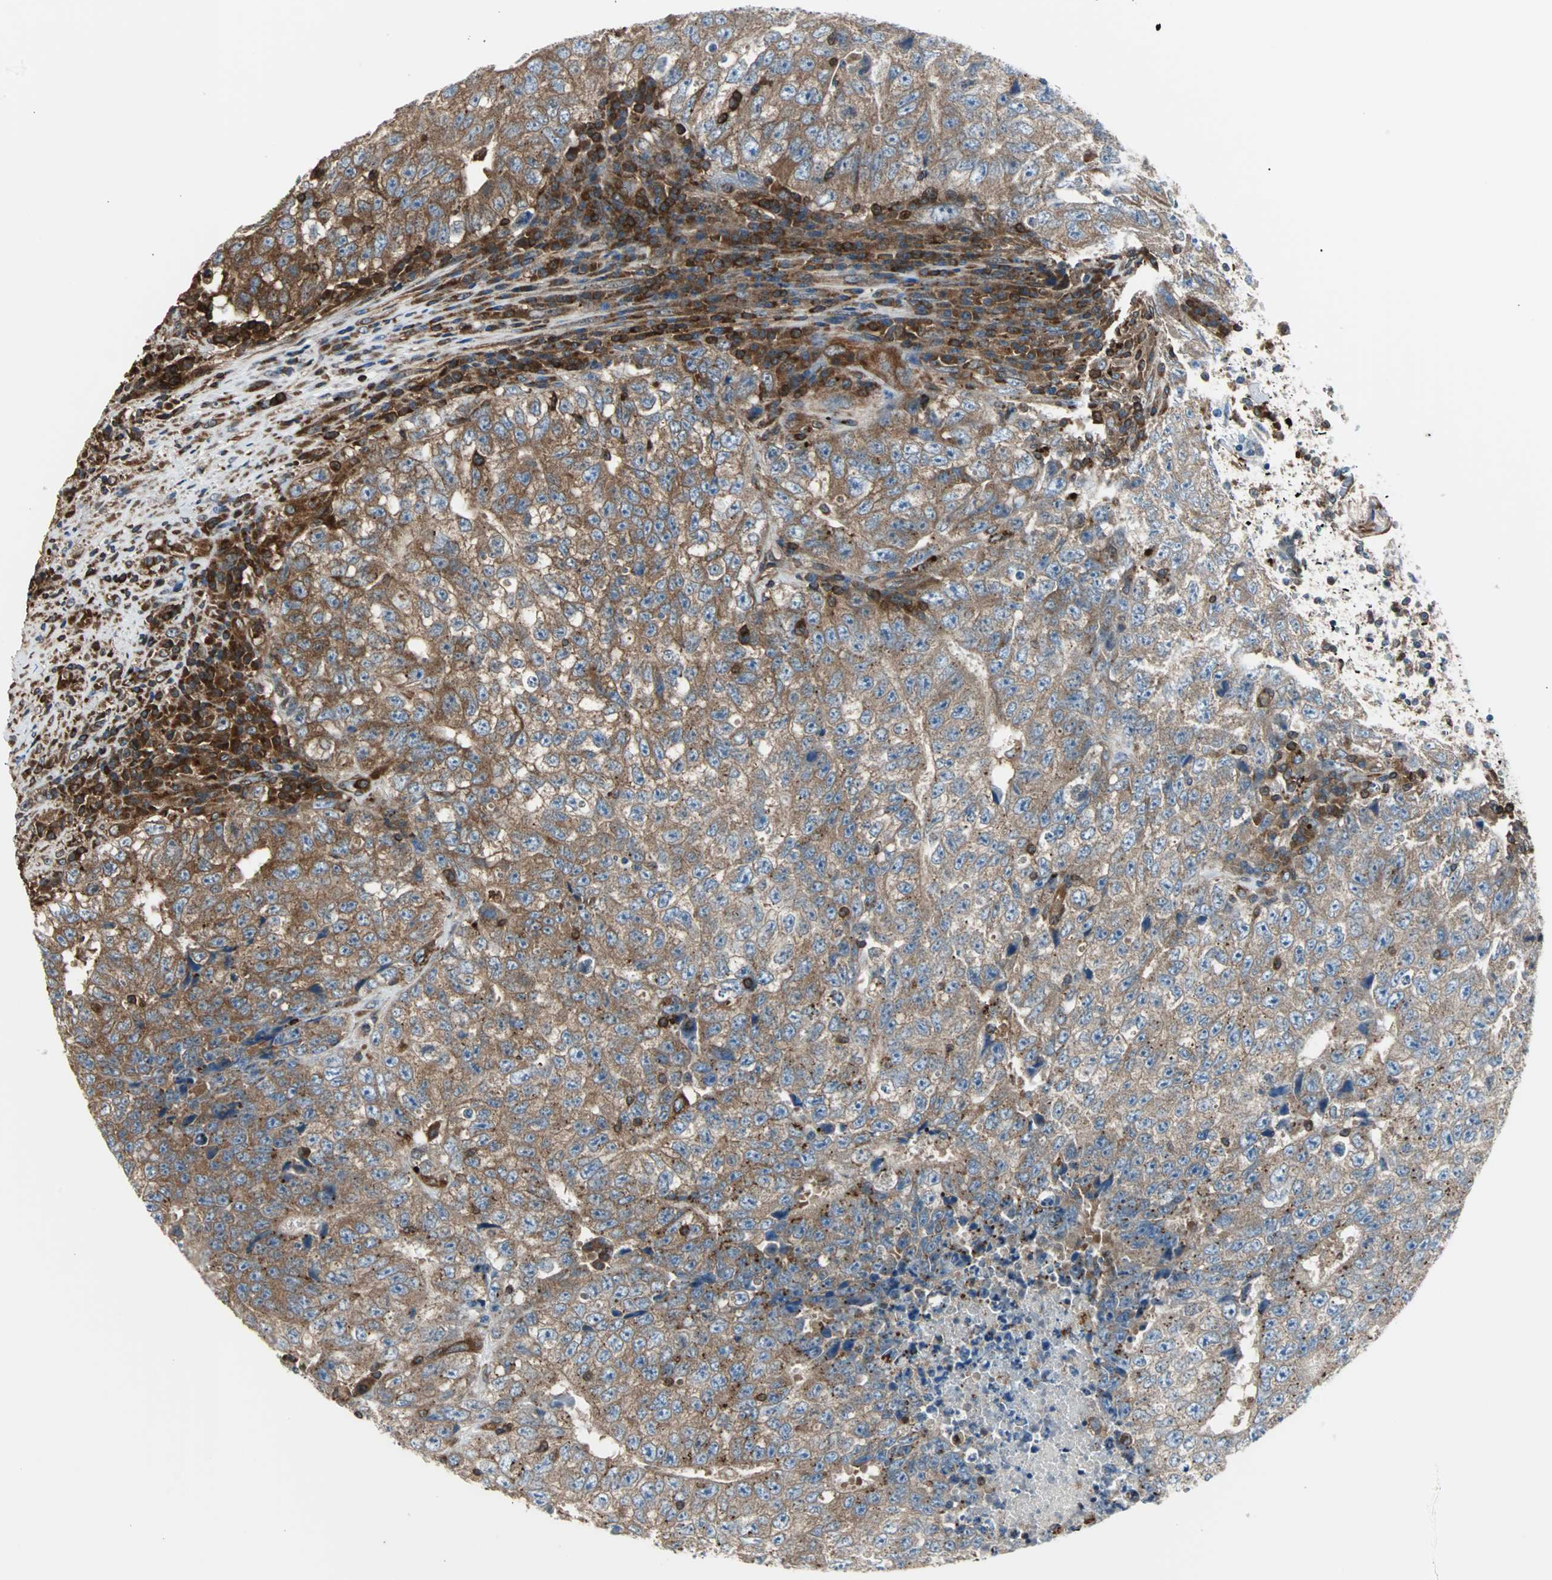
{"staining": {"intensity": "moderate", "quantity": ">75%", "location": "cytoplasmic/membranous"}, "tissue": "testis cancer", "cell_type": "Tumor cells", "image_type": "cancer", "snomed": [{"axis": "morphology", "description": "Necrosis, NOS"}, {"axis": "morphology", "description": "Carcinoma, Embryonal, NOS"}, {"axis": "topography", "description": "Testis"}], "caption": "Brown immunohistochemical staining in testis cancer (embryonal carcinoma) reveals moderate cytoplasmic/membranous expression in approximately >75% of tumor cells.", "gene": "RELA", "patient": {"sex": "male", "age": 19}}